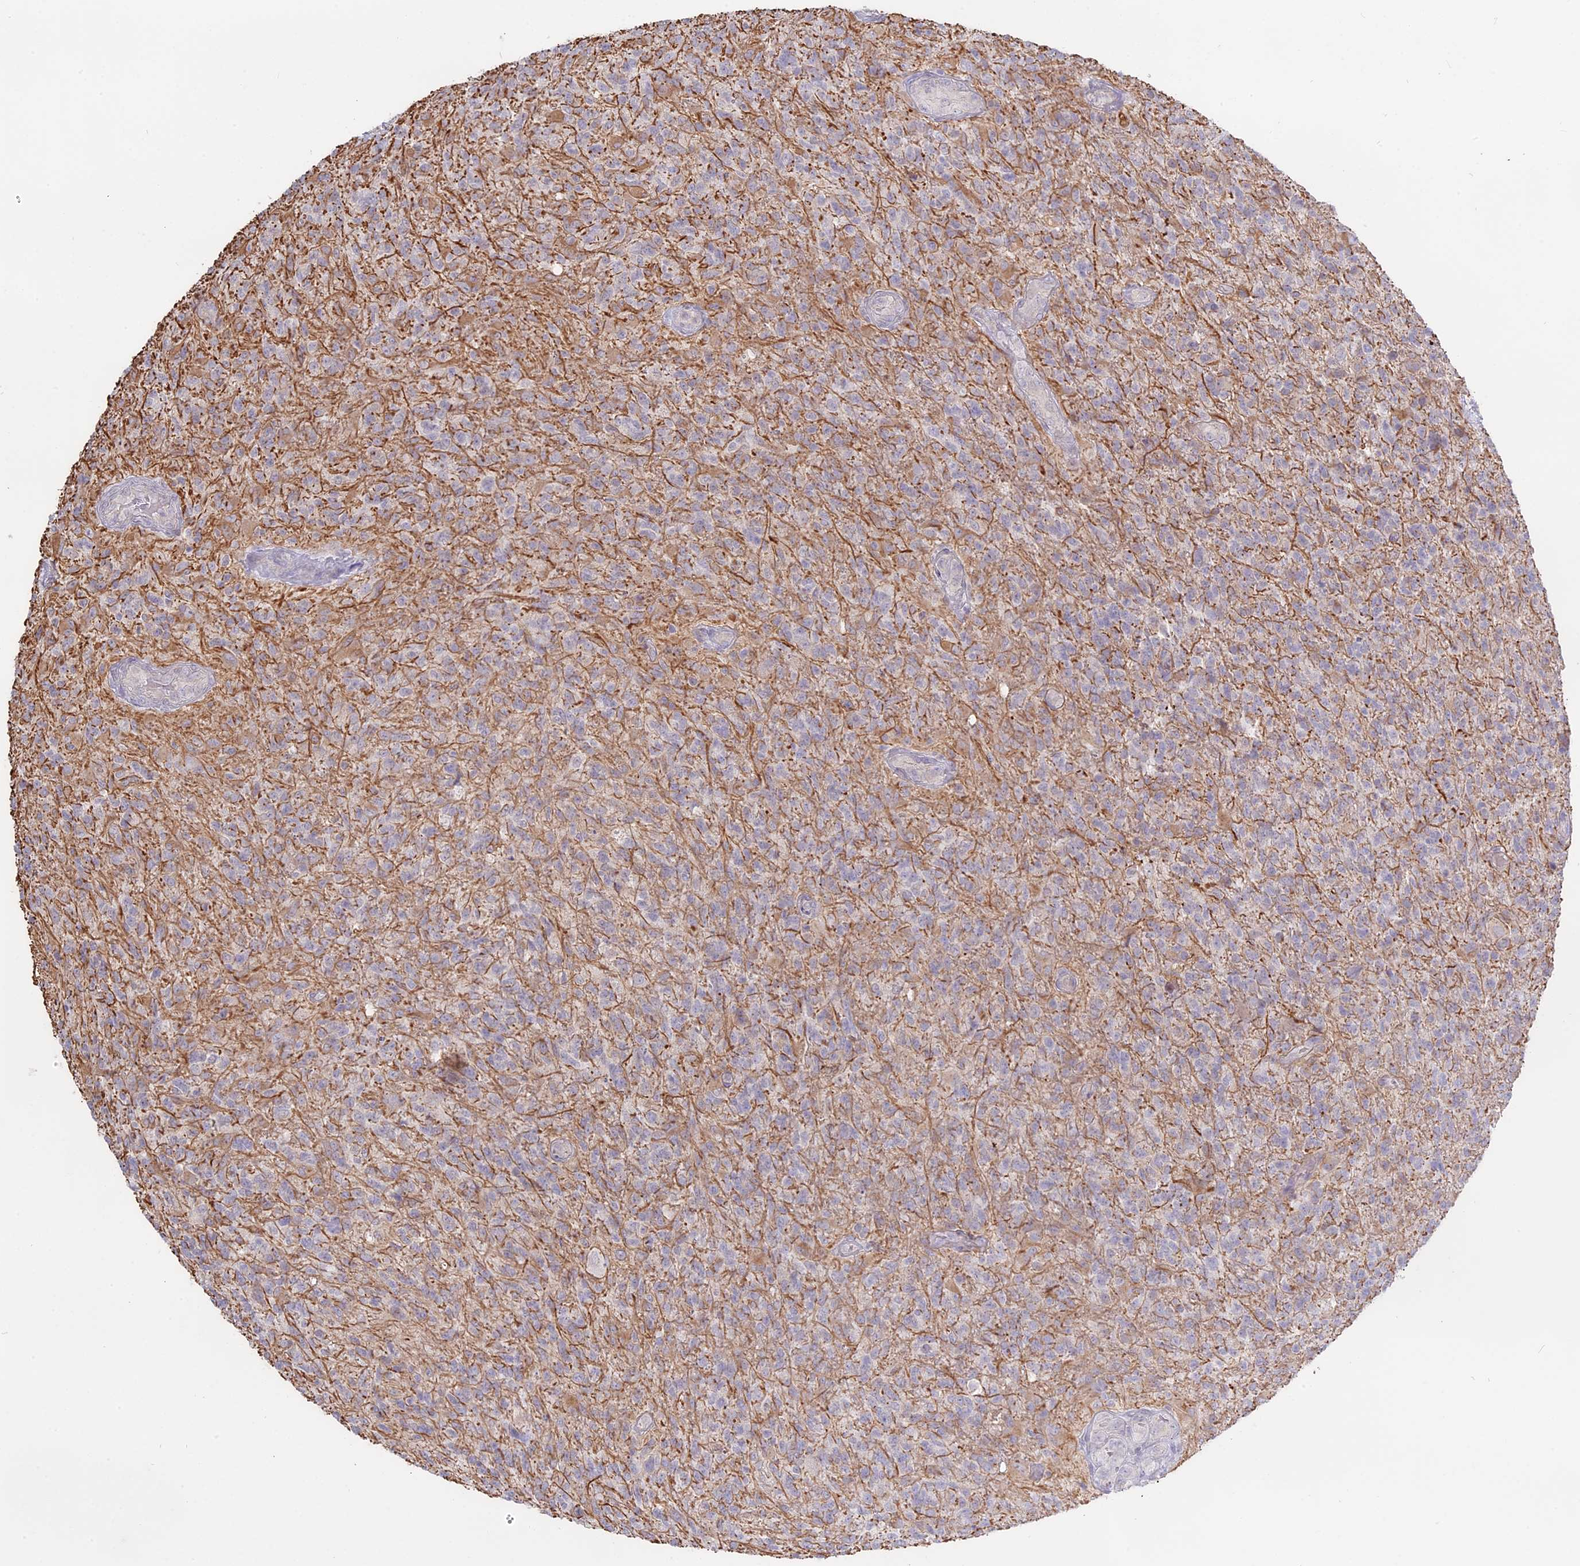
{"staining": {"intensity": "negative", "quantity": "none", "location": "none"}, "tissue": "glioma", "cell_type": "Tumor cells", "image_type": "cancer", "snomed": [{"axis": "morphology", "description": "Glioma, malignant, High grade"}, {"axis": "topography", "description": "Brain"}], "caption": "This is a micrograph of immunohistochemistry (IHC) staining of malignant glioma (high-grade), which shows no staining in tumor cells.", "gene": "MYO5B", "patient": {"sex": "male", "age": 56}}